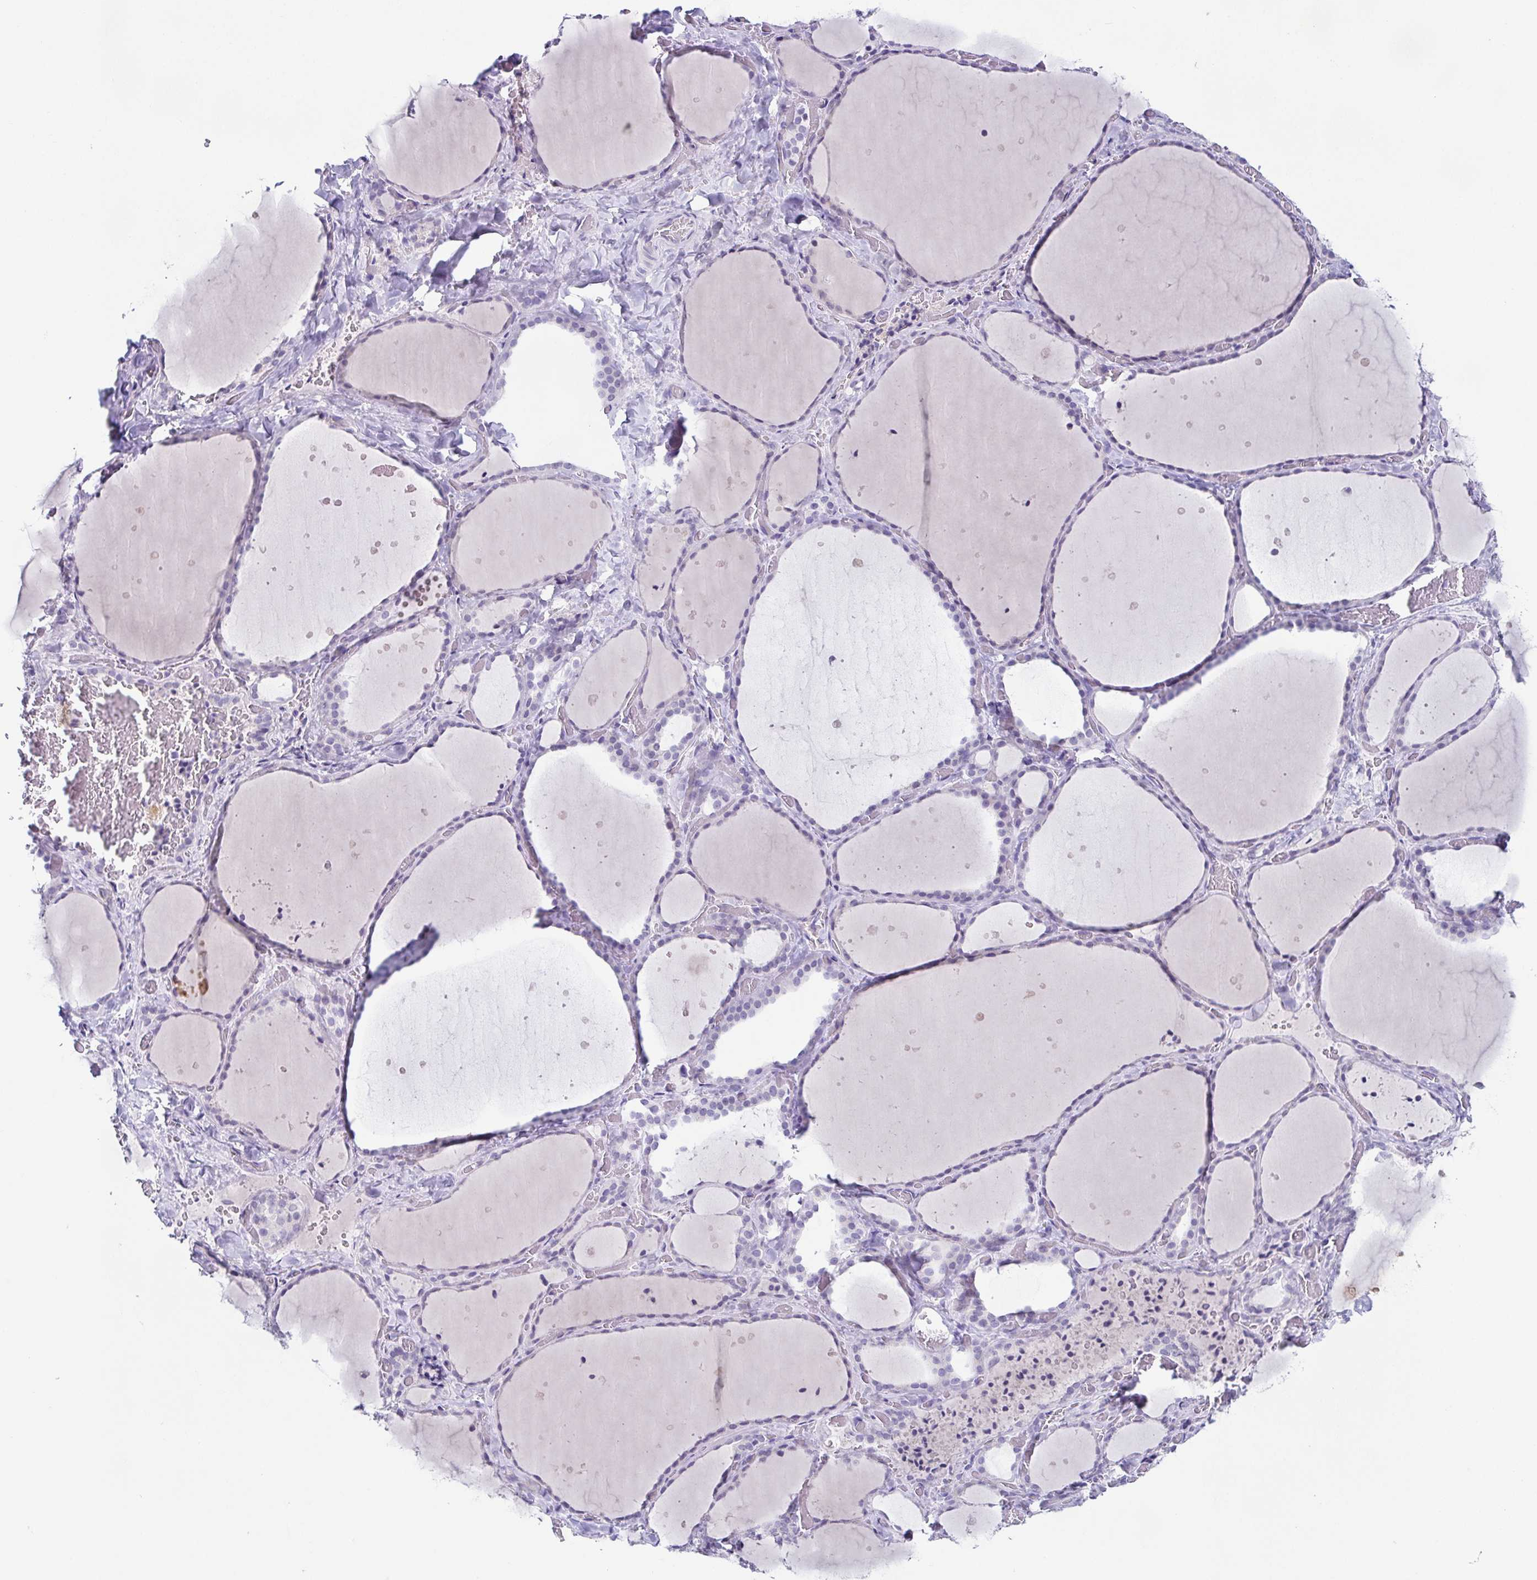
{"staining": {"intensity": "negative", "quantity": "none", "location": "none"}, "tissue": "thyroid gland", "cell_type": "Glandular cells", "image_type": "normal", "snomed": [{"axis": "morphology", "description": "Normal tissue, NOS"}, {"axis": "topography", "description": "Thyroid gland"}], "caption": "A photomicrograph of thyroid gland stained for a protein shows no brown staining in glandular cells. (Brightfield microscopy of DAB immunohistochemistry (IHC) at high magnification).", "gene": "TP73", "patient": {"sex": "female", "age": 36}}